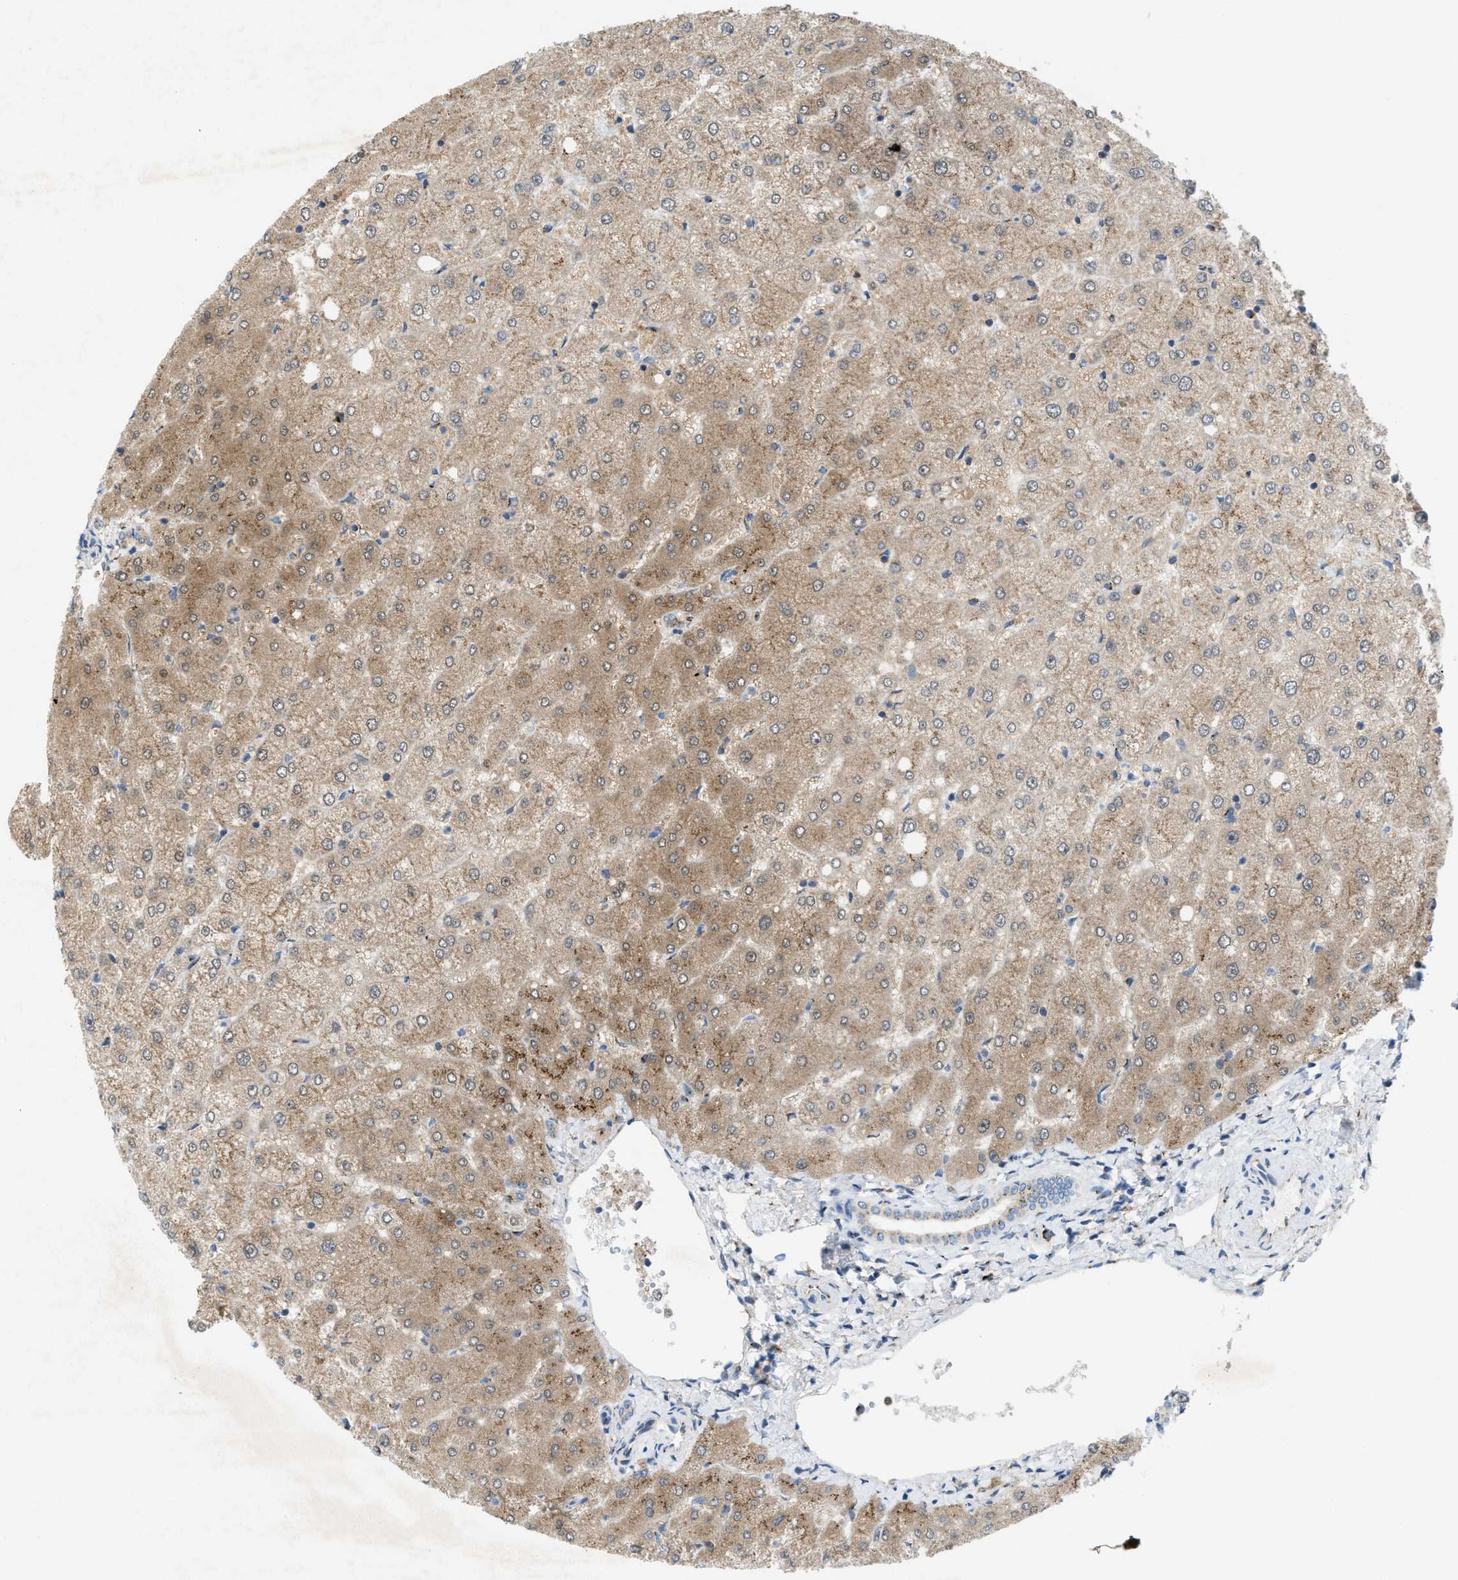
{"staining": {"intensity": "weak", "quantity": ">75%", "location": "cytoplasmic/membranous"}, "tissue": "liver", "cell_type": "Cholangiocytes", "image_type": "normal", "snomed": [{"axis": "morphology", "description": "Normal tissue, NOS"}, {"axis": "topography", "description": "Liver"}], "caption": "Approximately >75% of cholangiocytes in unremarkable liver exhibit weak cytoplasmic/membranous protein staining as visualized by brown immunohistochemical staining.", "gene": "SLC38A10", "patient": {"sex": "female", "age": 54}}